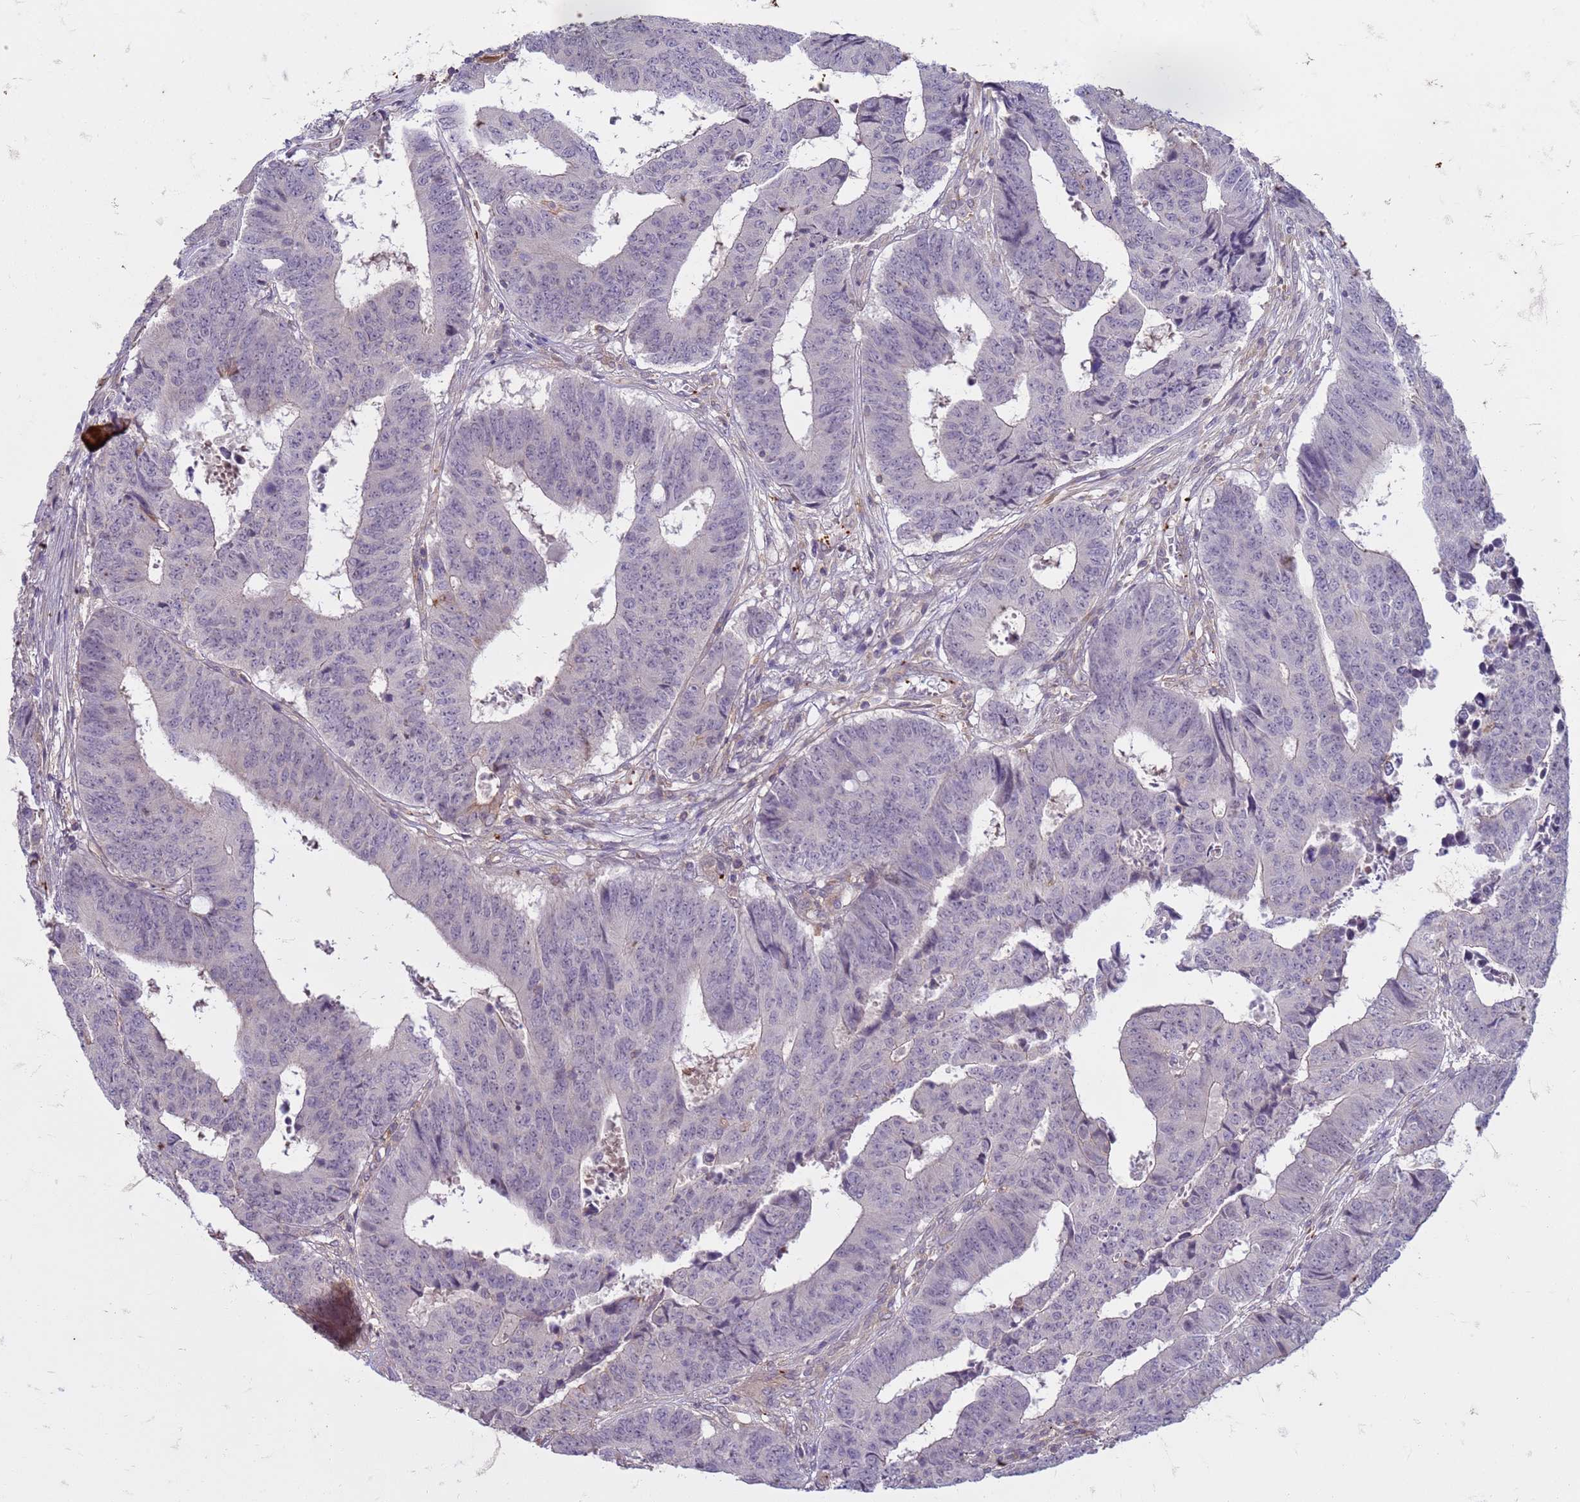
{"staining": {"intensity": "negative", "quantity": "none", "location": "none"}, "tissue": "colorectal cancer", "cell_type": "Tumor cells", "image_type": "cancer", "snomed": [{"axis": "morphology", "description": "Adenocarcinoma, NOS"}, {"axis": "topography", "description": "Rectum"}], "caption": "Photomicrograph shows no protein expression in tumor cells of colorectal cancer (adenocarcinoma) tissue. The staining is performed using DAB (3,3'-diaminobenzidine) brown chromogen with nuclei counter-stained in using hematoxylin.", "gene": "SLC15A3", "patient": {"sex": "male", "age": 84}}